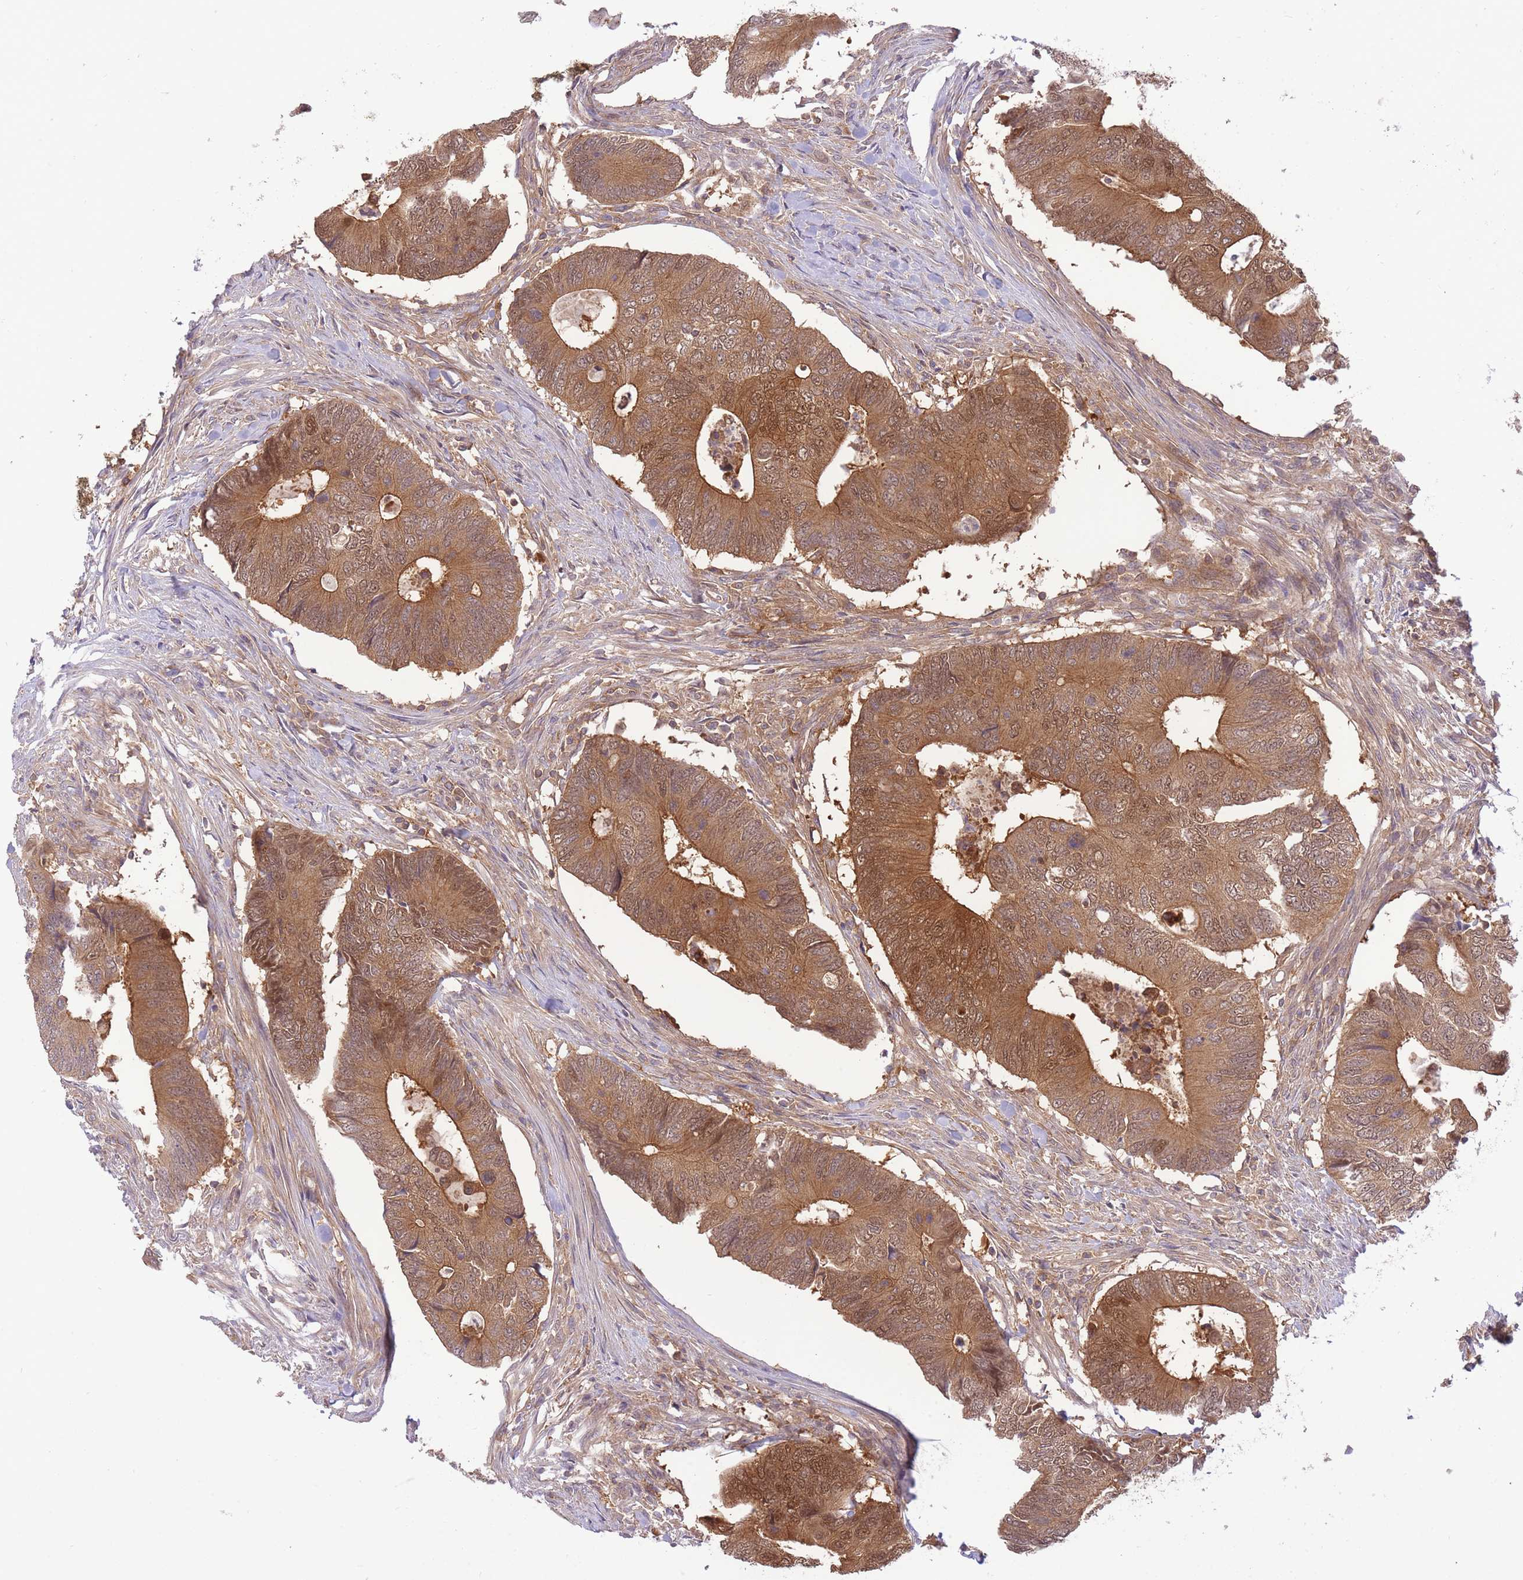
{"staining": {"intensity": "moderate", "quantity": ">75%", "location": "cytoplasmic/membranous,nuclear"}, "tissue": "colorectal cancer", "cell_type": "Tumor cells", "image_type": "cancer", "snomed": [{"axis": "morphology", "description": "Adenocarcinoma, NOS"}, {"axis": "topography", "description": "Colon"}], "caption": "Colorectal cancer (adenocarcinoma) was stained to show a protein in brown. There is medium levels of moderate cytoplasmic/membranous and nuclear positivity in approximately >75% of tumor cells.", "gene": "PREP", "patient": {"sex": "male", "age": 87}}